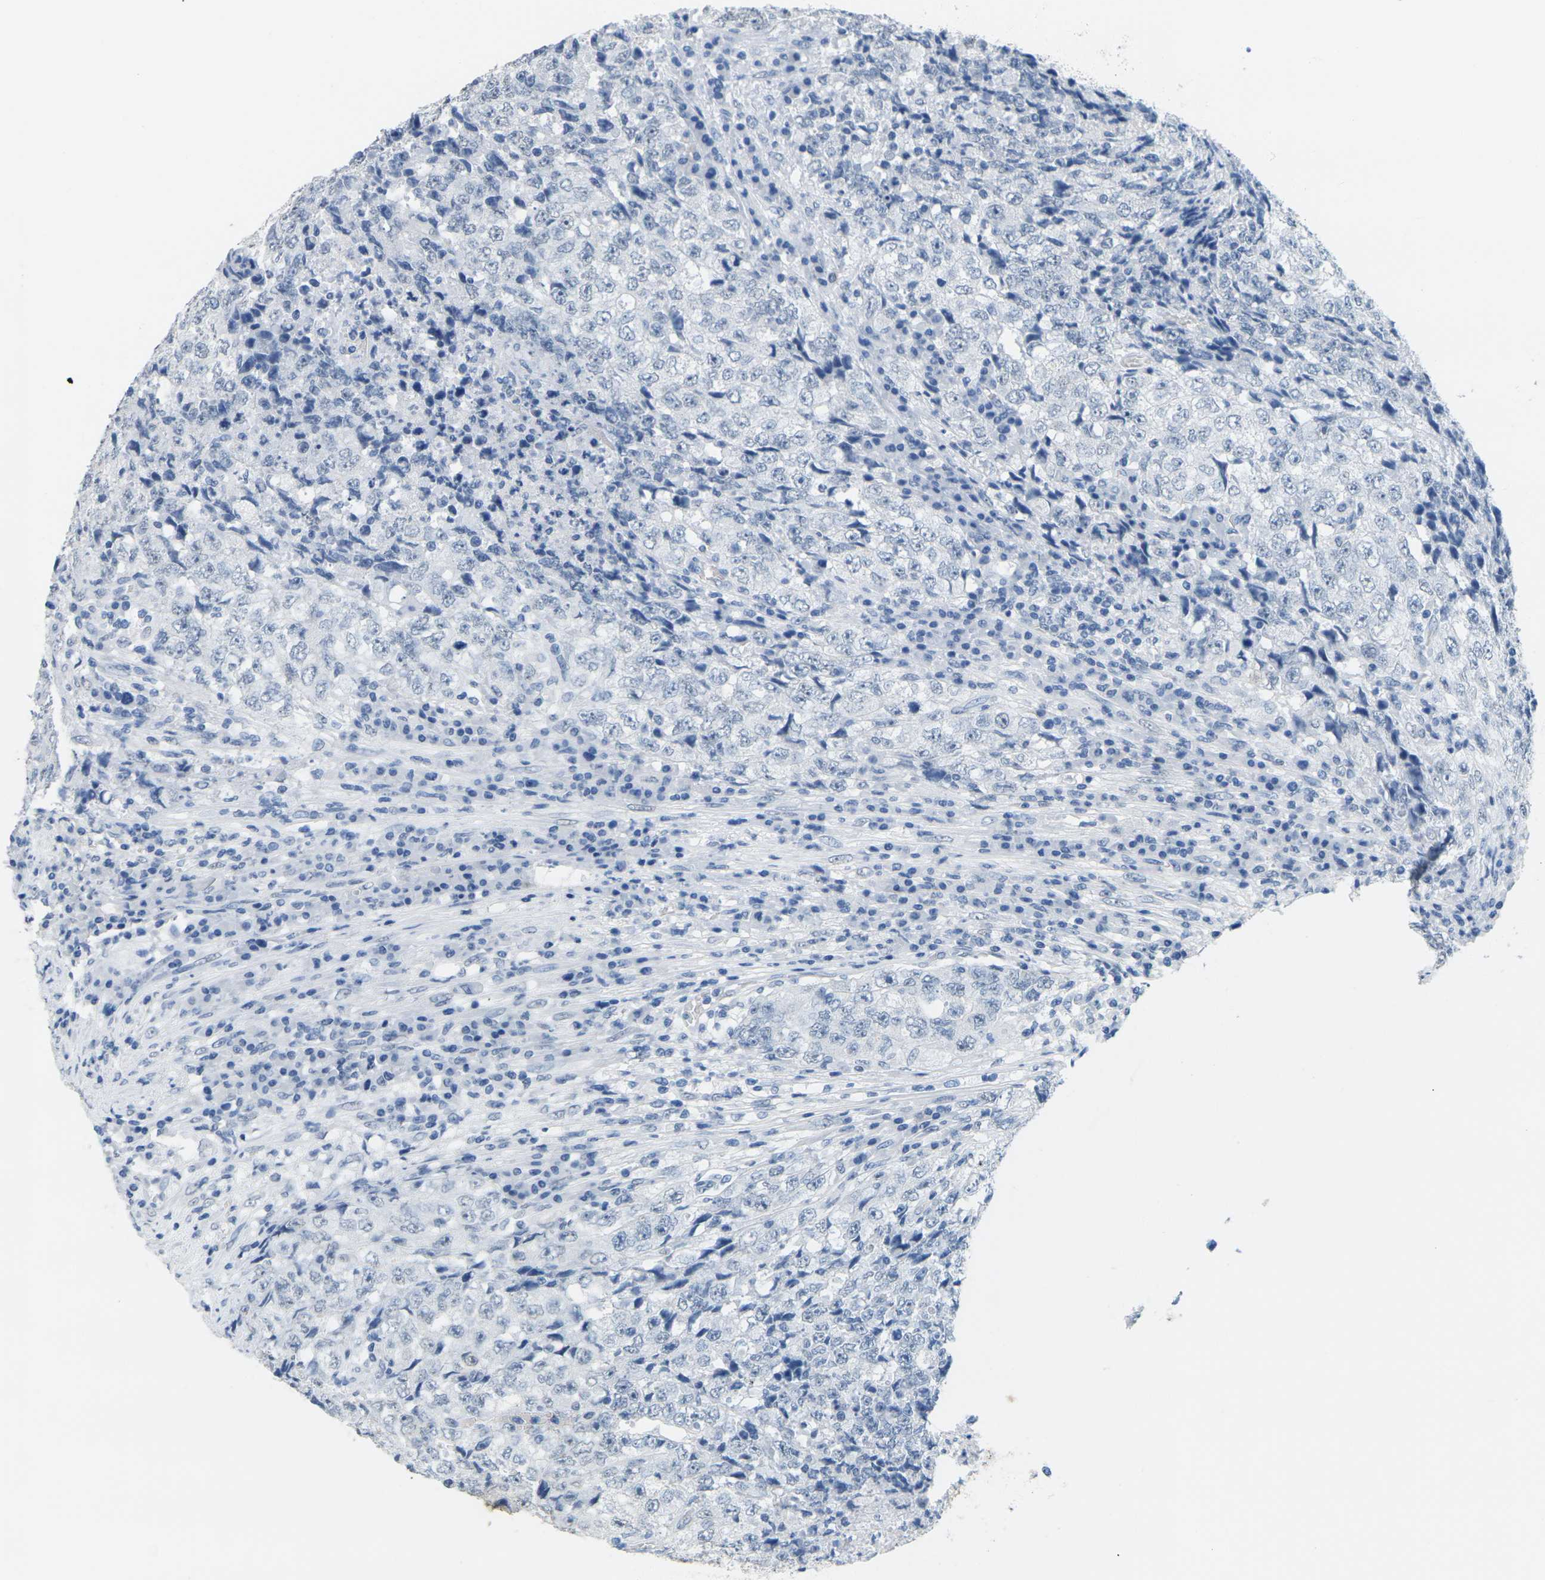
{"staining": {"intensity": "negative", "quantity": "none", "location": "none"}, "tissue": "testis cancer", "cell_type": "Tumor cells", "image_type": "cancer", "snomed": [{"axis": "morphology", "description": "Necrosis, NOS"}, {"axis": "morphology", "description": "Carcinoma, Embryonal, NOS"}, {"axis": "topography", "description": "Testis"}], "caption": "This is an immunohistochemistry (IHC) micrograph of human embryonal carcinoma (testis). There is no positivity in tumor cells.", "gene": "CTAG1A", "patient": {"sex": "male", "age": 19}}